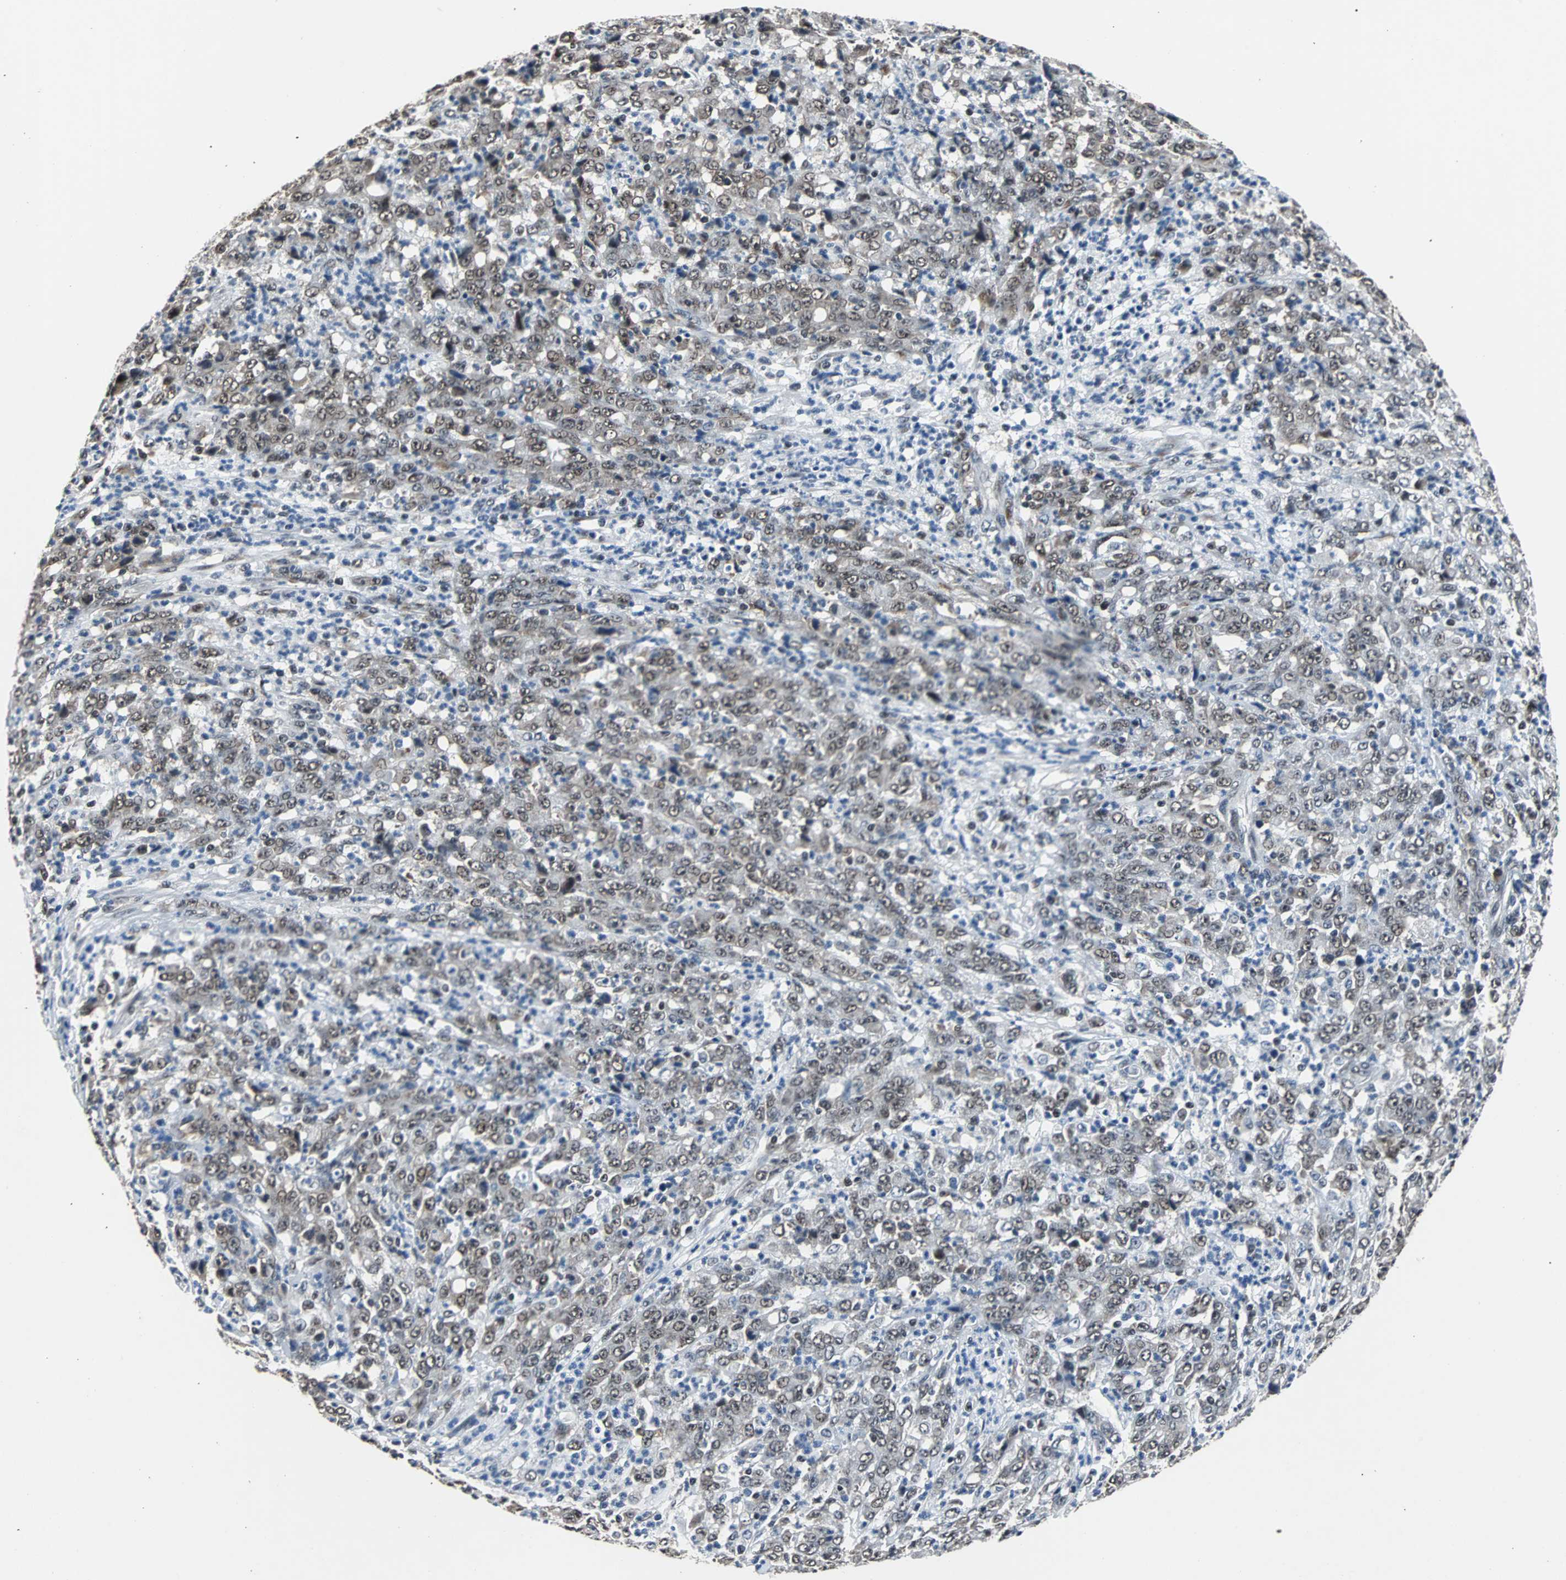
{"staining": {"intensity": "weak", "quantity": ">75%", "location": "cytoplasmic/membranous,nuclear"}, "tissue": "stomach cancer", "cell_type": "Tumor cells", "image_type": "cancer", "snomed": [{"axis": "morphology", "description": "Adenocarcinoma, NOS"}, {"axis": "topography", "description": "Stomach, lower"}], "caption": "About >75% of tumor cells in human adenocarcinoma (stomach) demonstrate weak cytoplasmic/membranous and nuclear protein expression as visualized by brown immunohistochemical staining.", "gene": "USP28", "patient": {"sex": "female", "age": 71}}